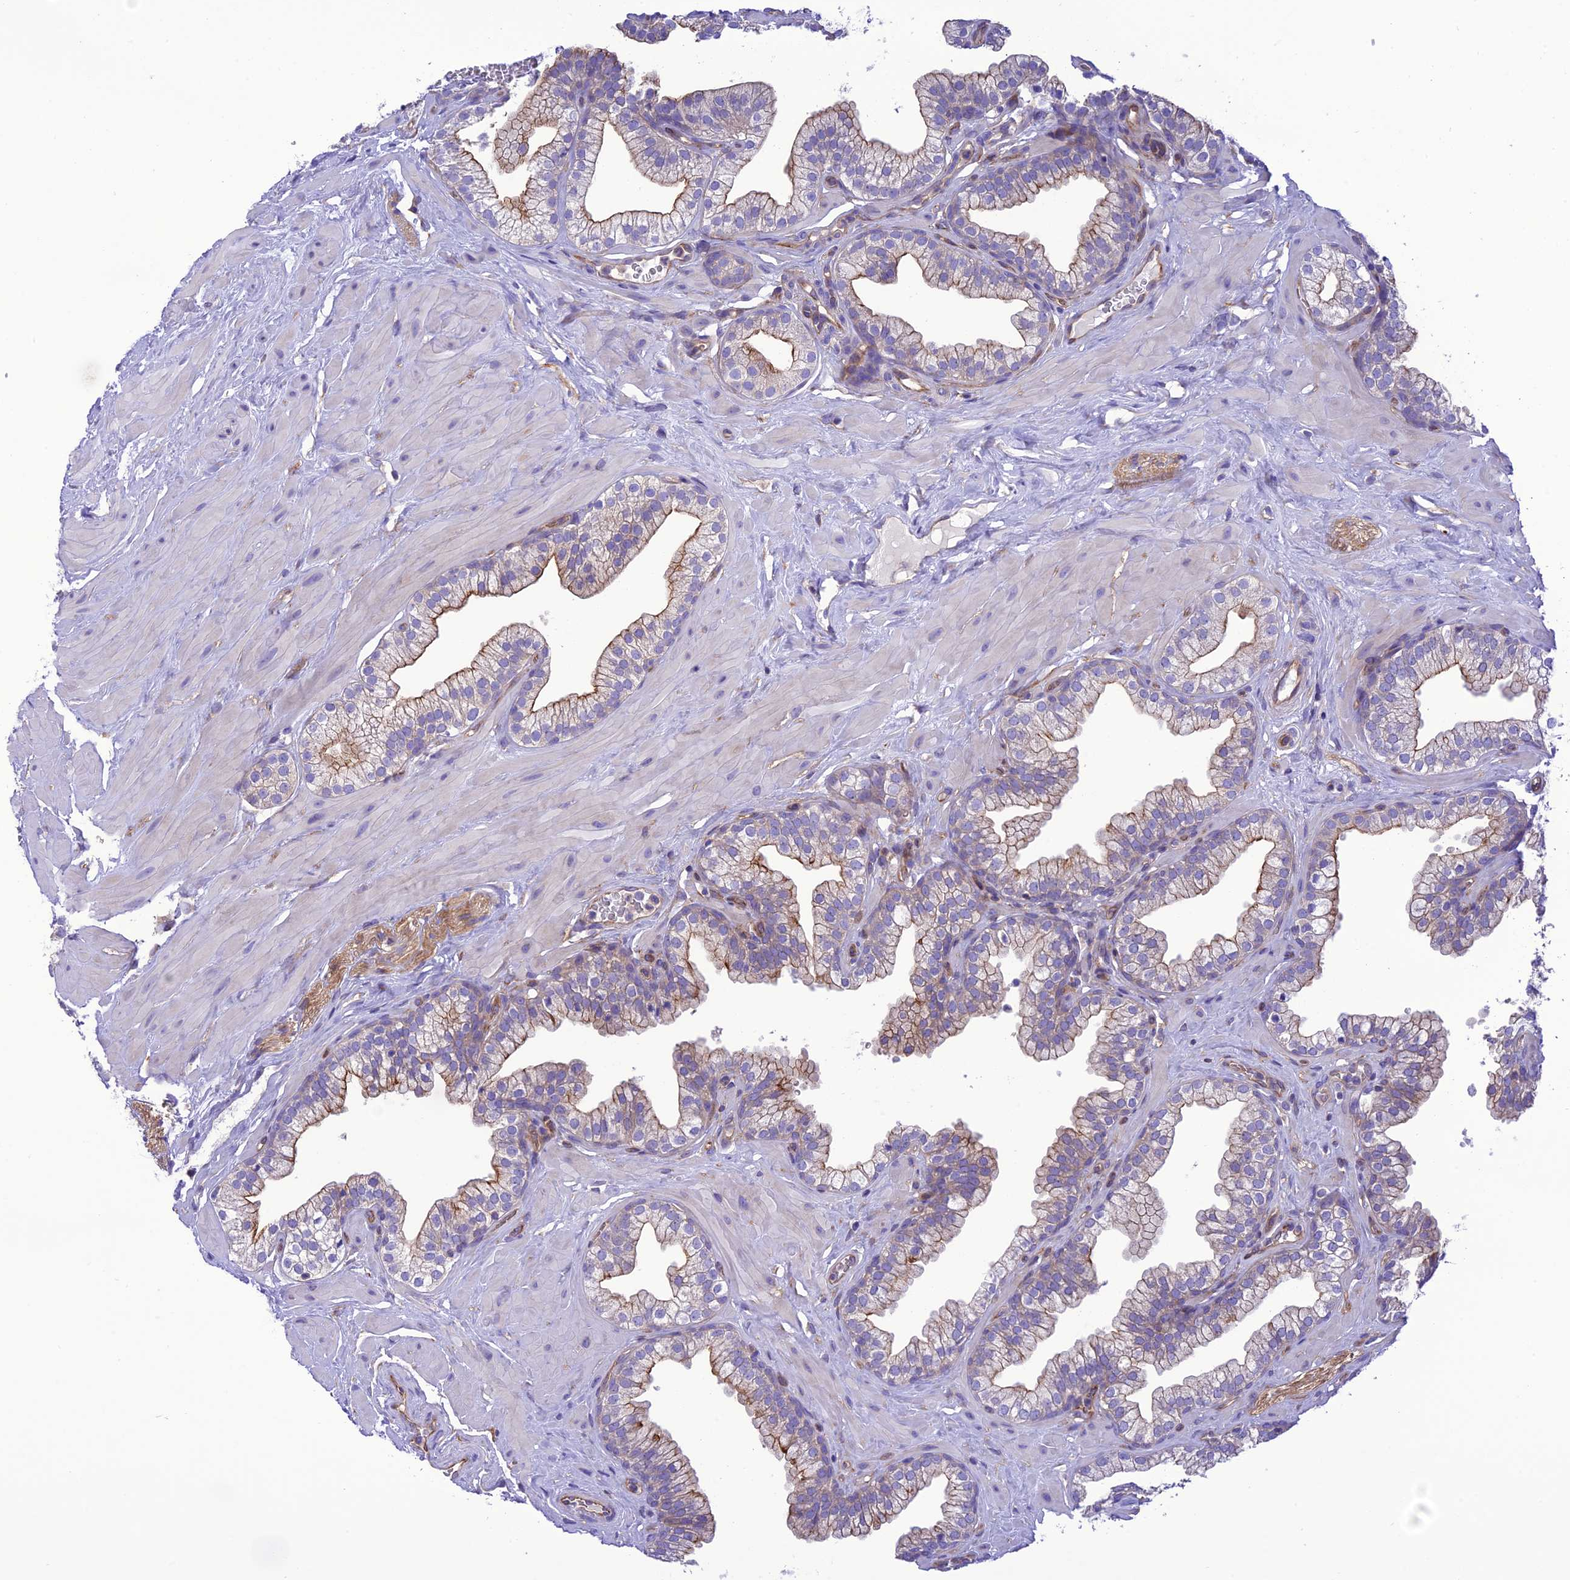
{"staining": {"intensity": "moderate", "quantity": "25%-75%", "location": "cytoplasmic/membranous"}, "tissue": "prostate", "cell_type": "Glandular cells", "image_type": "normal", "snomed": [{"axis": "morphology", "description": "Normal tissue, NOS"}, {"axis": "morphology", "description": "Urothelial carcinoma, Low grade"}, {"axis": "topography", "description": "Urinary bladder"}, {"axis": "topography", "description": "Prostate"}], "caption": "This micrograph displays immunohistochemistry staining of unremarkable prostate, with medium moderate cytoplasmic/membranous expression in about 25%-75% of glandular cells.", "gene": "PPFIA3", "patient": {"sex": "male", "age": 60}}